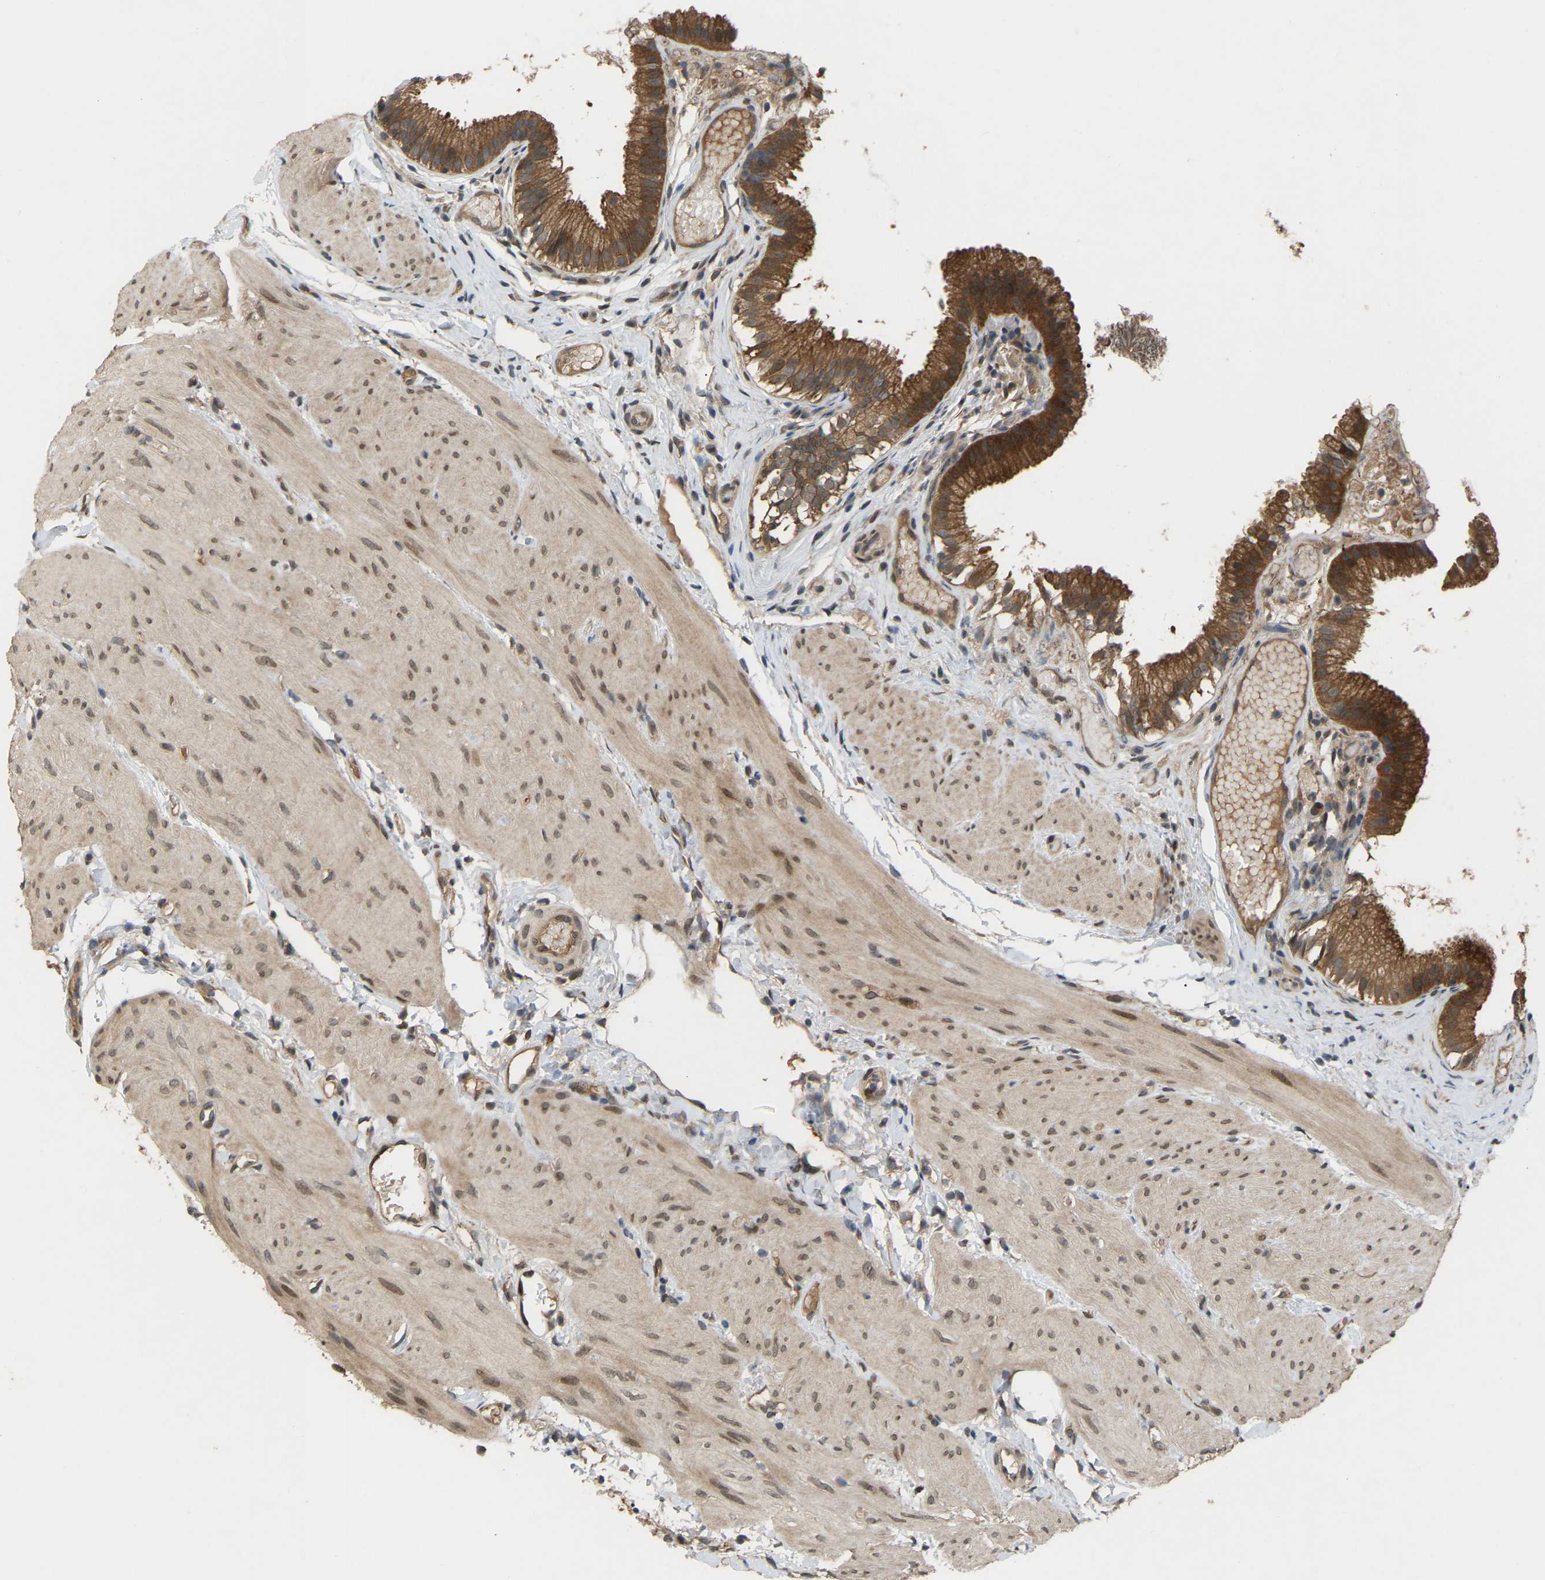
{"staining": {"intensity": "strong", "quantity": ">75%", "location": "cytoplasmic/membranous,nuclear"}, "tissue": "gallbladder", "cell_type": "Glandular cells", "image_type": "normal", "snomed": [{"axis": "morphology", "description": "Normal tissue, NOS"}, {"axis": "topography", "description": "Gallbladder"}], "caption": "The immunohistochemical stain shows strong cytoplasmic/membranous,nuclear positivity in glandular cells of benign gallbladder.", "gene": "CROT", "patient": {"sex": "female", "age": 26}}